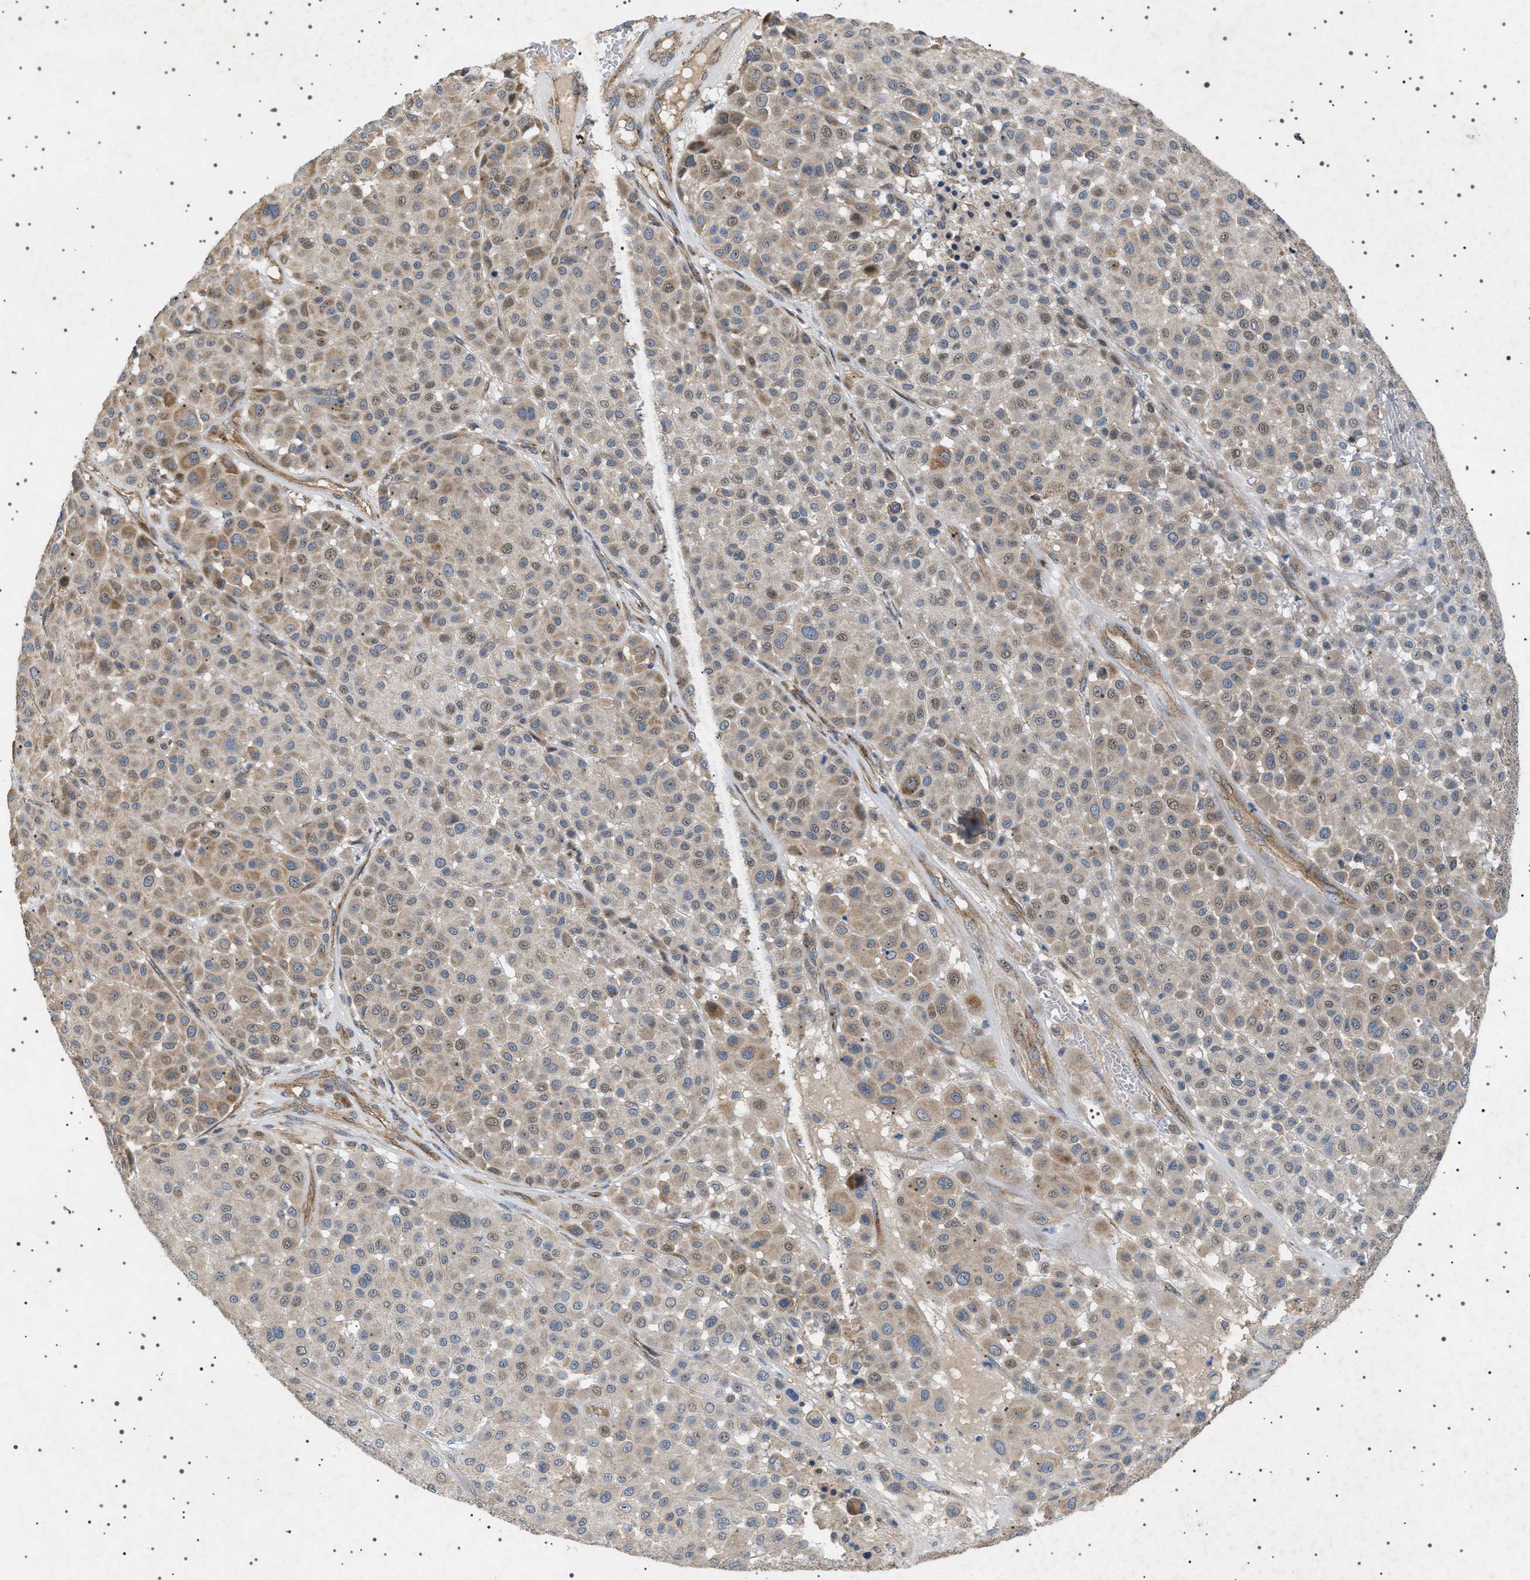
{"staining": {"intensity": "weak", "quantity": ">75%", "location": "cytoplasmic/membranous,nuclear"}, "tissue": "melanoma", "cell_type": "Tumor cells", "image_type": "cancer", "snomed": [{"axis": "morphology", "description": "Malignant melanoma, Metastatic site"}, {"axis": "topography", "description": "Soft tissue"}], "caption": "DAB immunohistochemical staining of melanoma reveals weak cytoplasmic/membranous and nuclear protein expression in approximately >75% of tumor cells. The staining was performed using DAB, with brown indicating positive protein expression. Nuclei are stained blue with hematoxylin.", "gene": "CCDC186", "patient": {"sex": "male", "age": 41}}